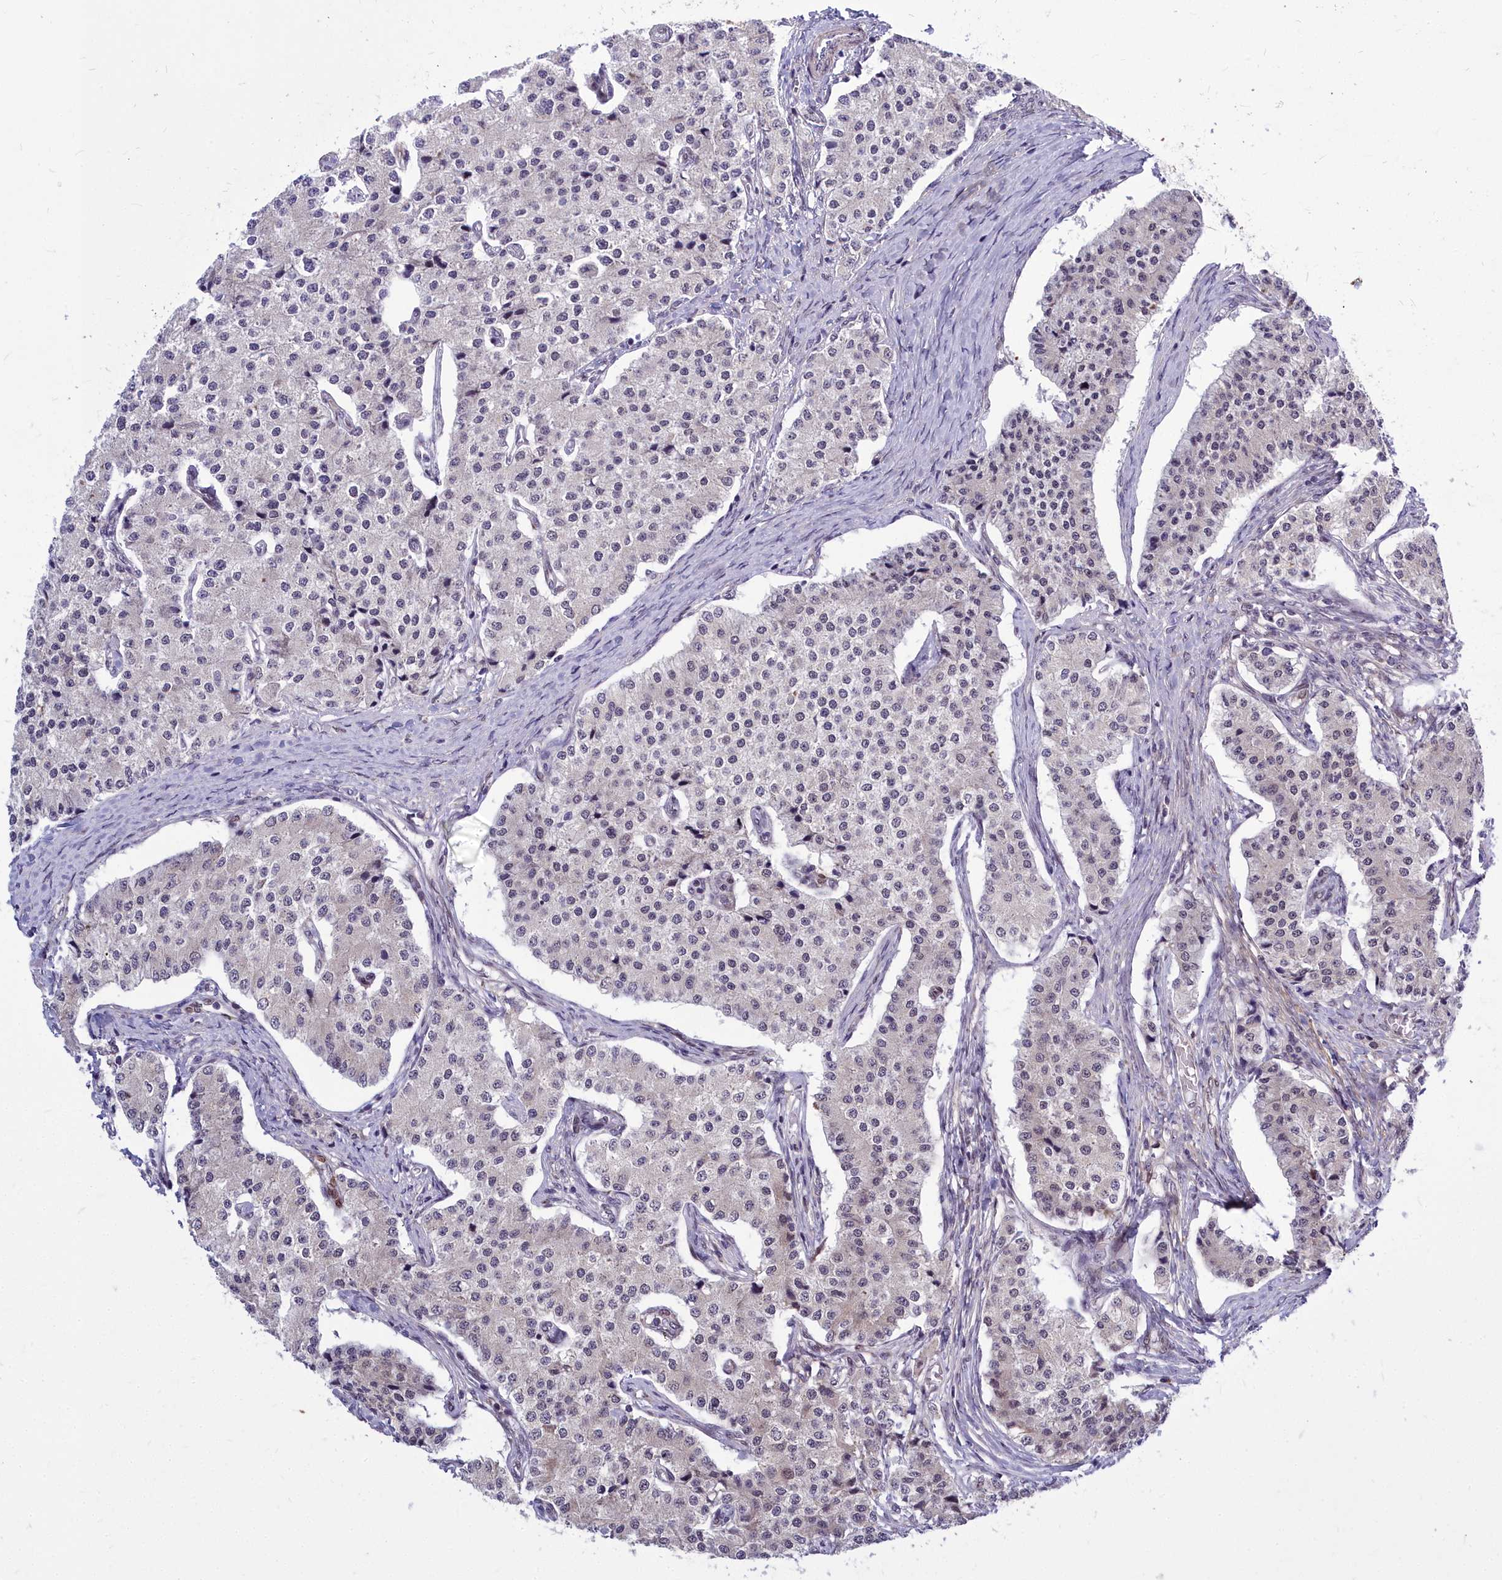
{"staining": {"intensity": "negative", "quantity": "none", "location": "none"}, "tissue": "carcinoid", "cell_type": "Tumor cells", "image_type": "cancer", "snomed": [{"axis": "morphology", "description": "Carcinoid, malignant, NOS"}, {"axis": "topography", "description": "Colon"}], "caption": "Tumor cells are negative for protein expression in human malignant carcinoid. The staining was performed using DAB (3,3'-diaminobenzidine) to visualize the protein expression in brown, while the nuclei were stained in blue with hematoxylin (Magnification: 20x).", "gene": "ABCB8", "patient": {"sex": "female", "age": 52}}